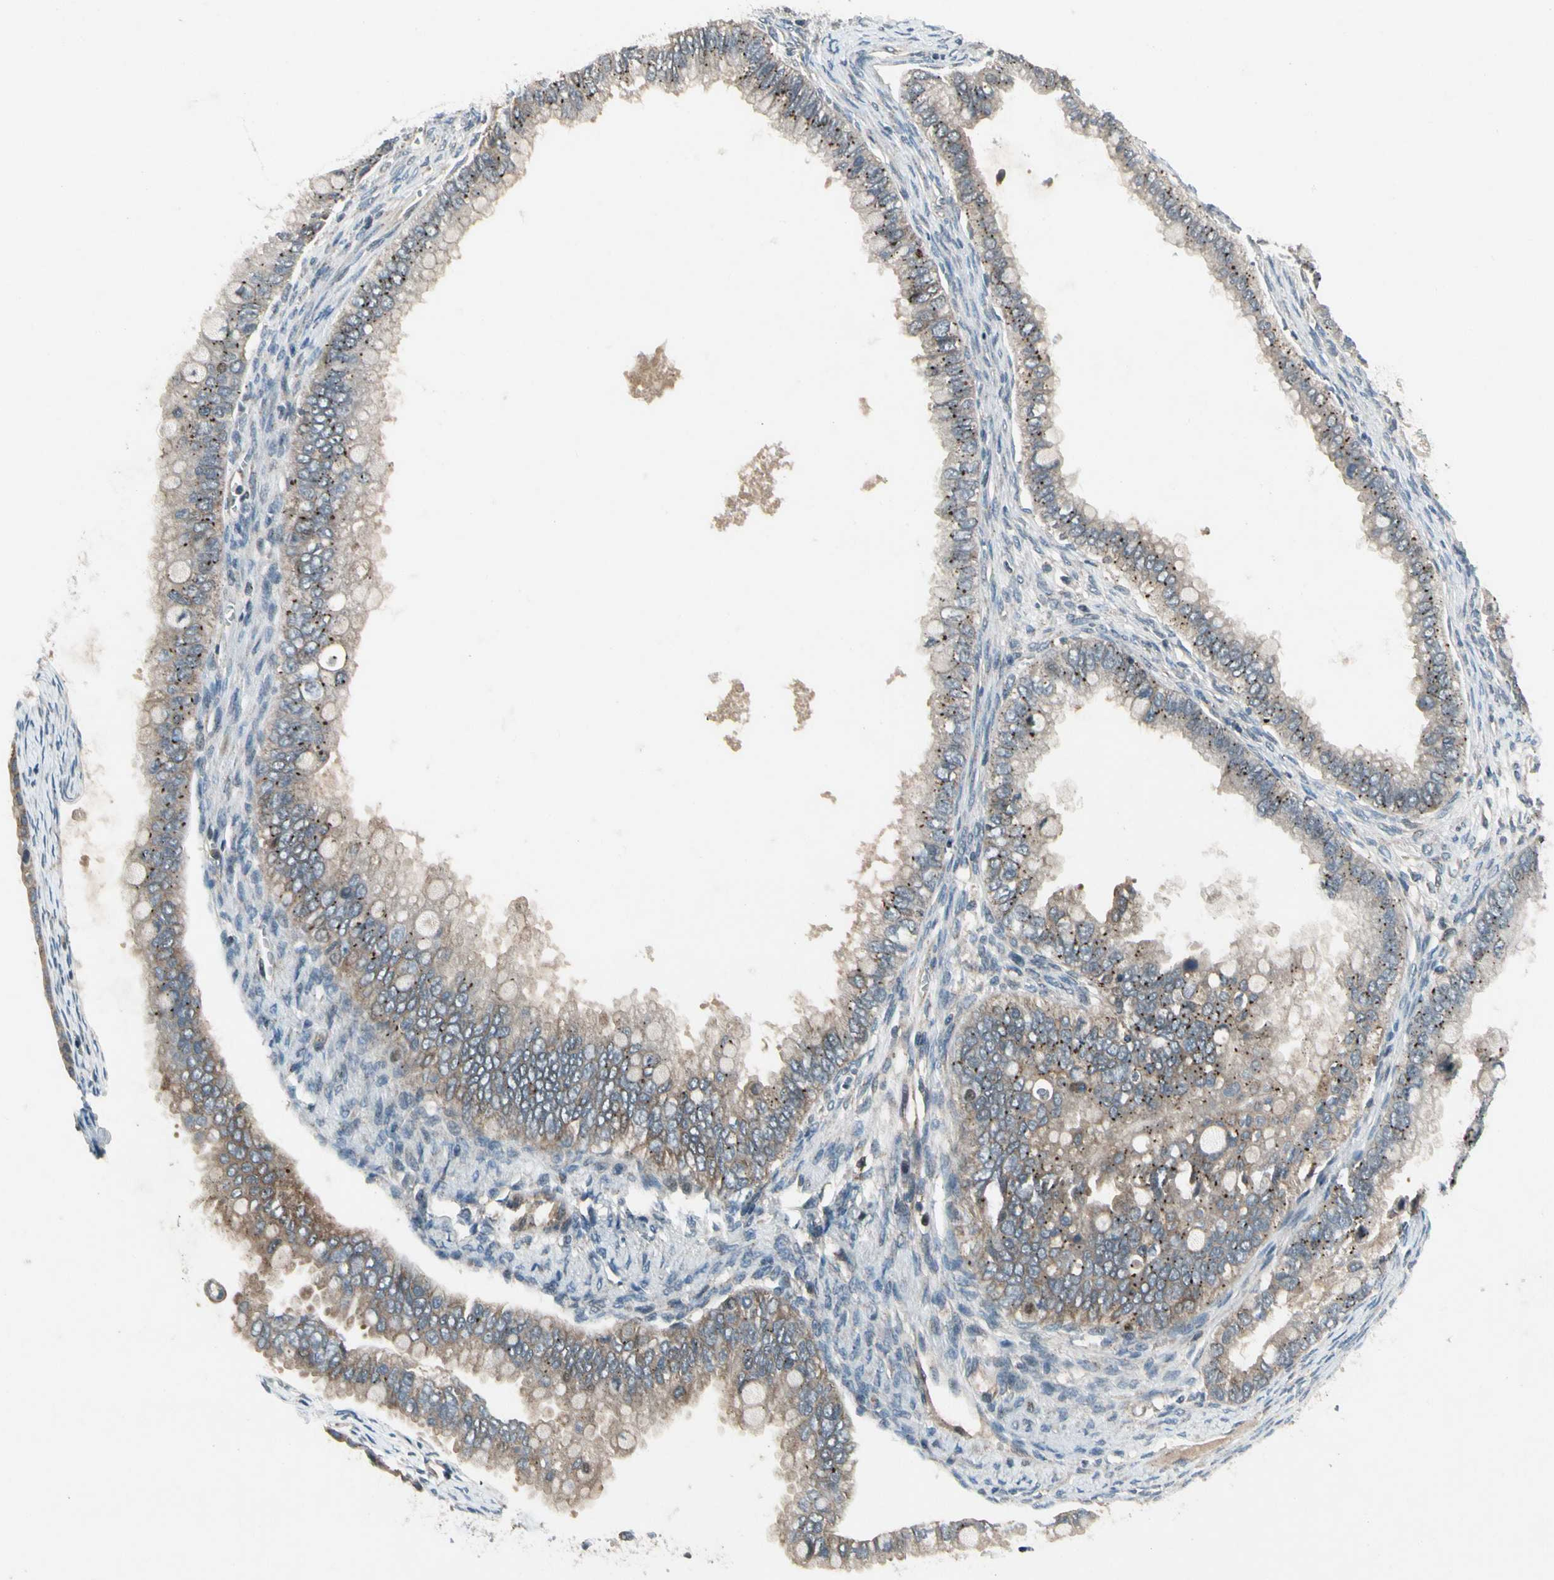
{"staining": {"intensity": "moderate", "quantity": "25%-75%", "location": "cytoplasmic/membranous"}, "tissue": "ovarian cancer", "cell_type": "Tumor cells", "image_type": "cancer", "snomed": [{"axis": "morphology", "description": "Cystadenocarcinoma, mucinous, NOS"}, {"axis": "topography", "description": "Ovary"}], "caption": "This histopathology image shows mucinous cystadenocarcinoma (ovarian) stained with IHC to label a protein in brown. The cytoplasmic/membranous of tumor cells show moderate positivity for the protein. Nuclei are counter-stained blue.", "gene": "NMI", "patient": {"sex": "female", "age": 80}}